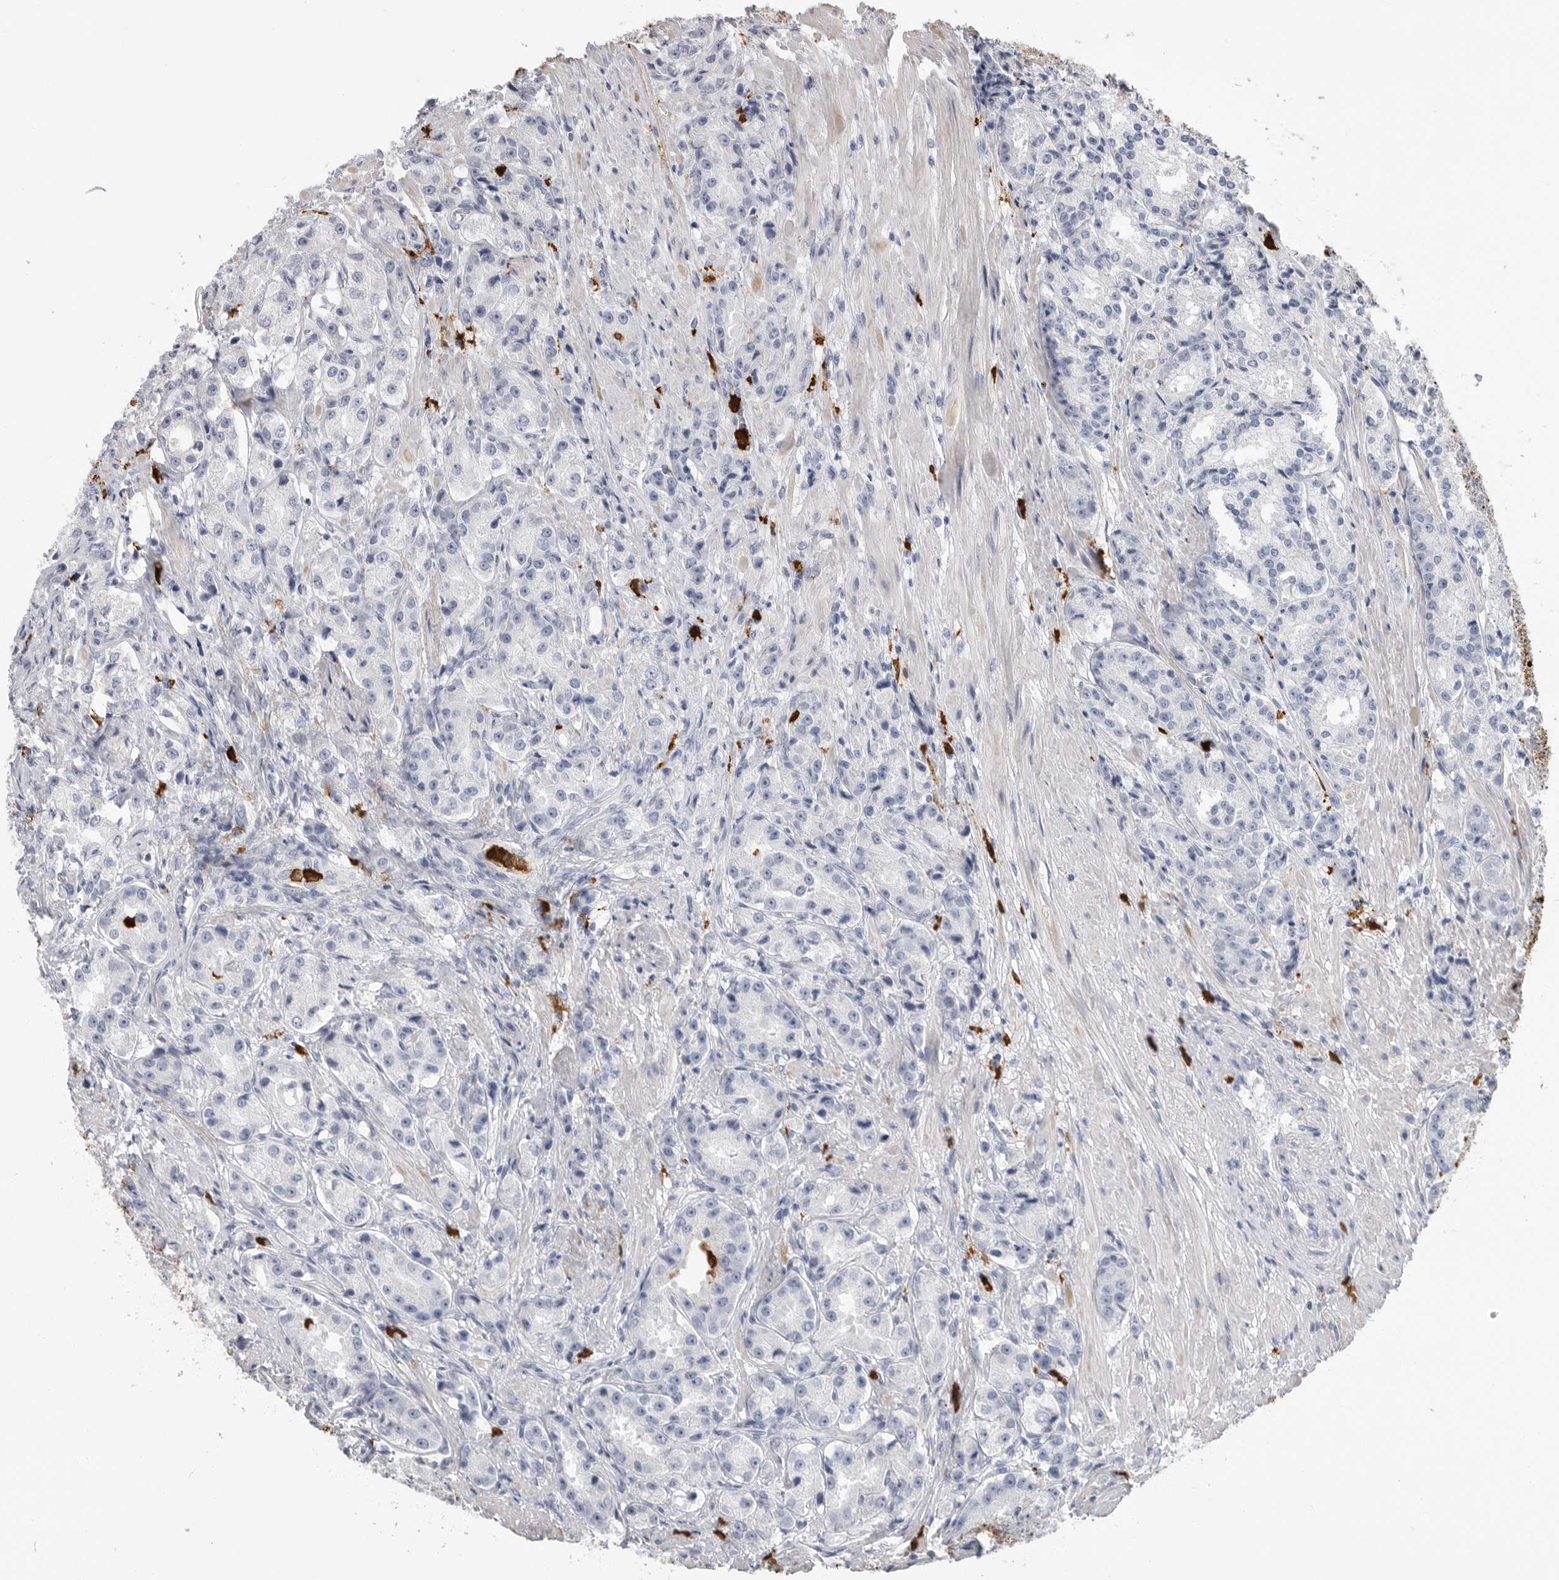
{"staining": {"intensity": "negative", "quantity": "none", "location": "none"}, "tissue": "prostate cancer", "cell_type": "Tumor cells", "image_type": "cancer", "snomed": [{"axis": "morphology", "description": "Adenocarcinoma, High grade"}, {"axis": "topography", "description": "Prostate"}], "caption": "This image is of prostate high-grade adenocarcinoma stained with immunohistochemistry to label a protein in brown with the nuclei are counter-stained blue. There is no expression in tumor cells.", "gene": "CYB561D1", "patient": {"sex": "male", "age": 60}}